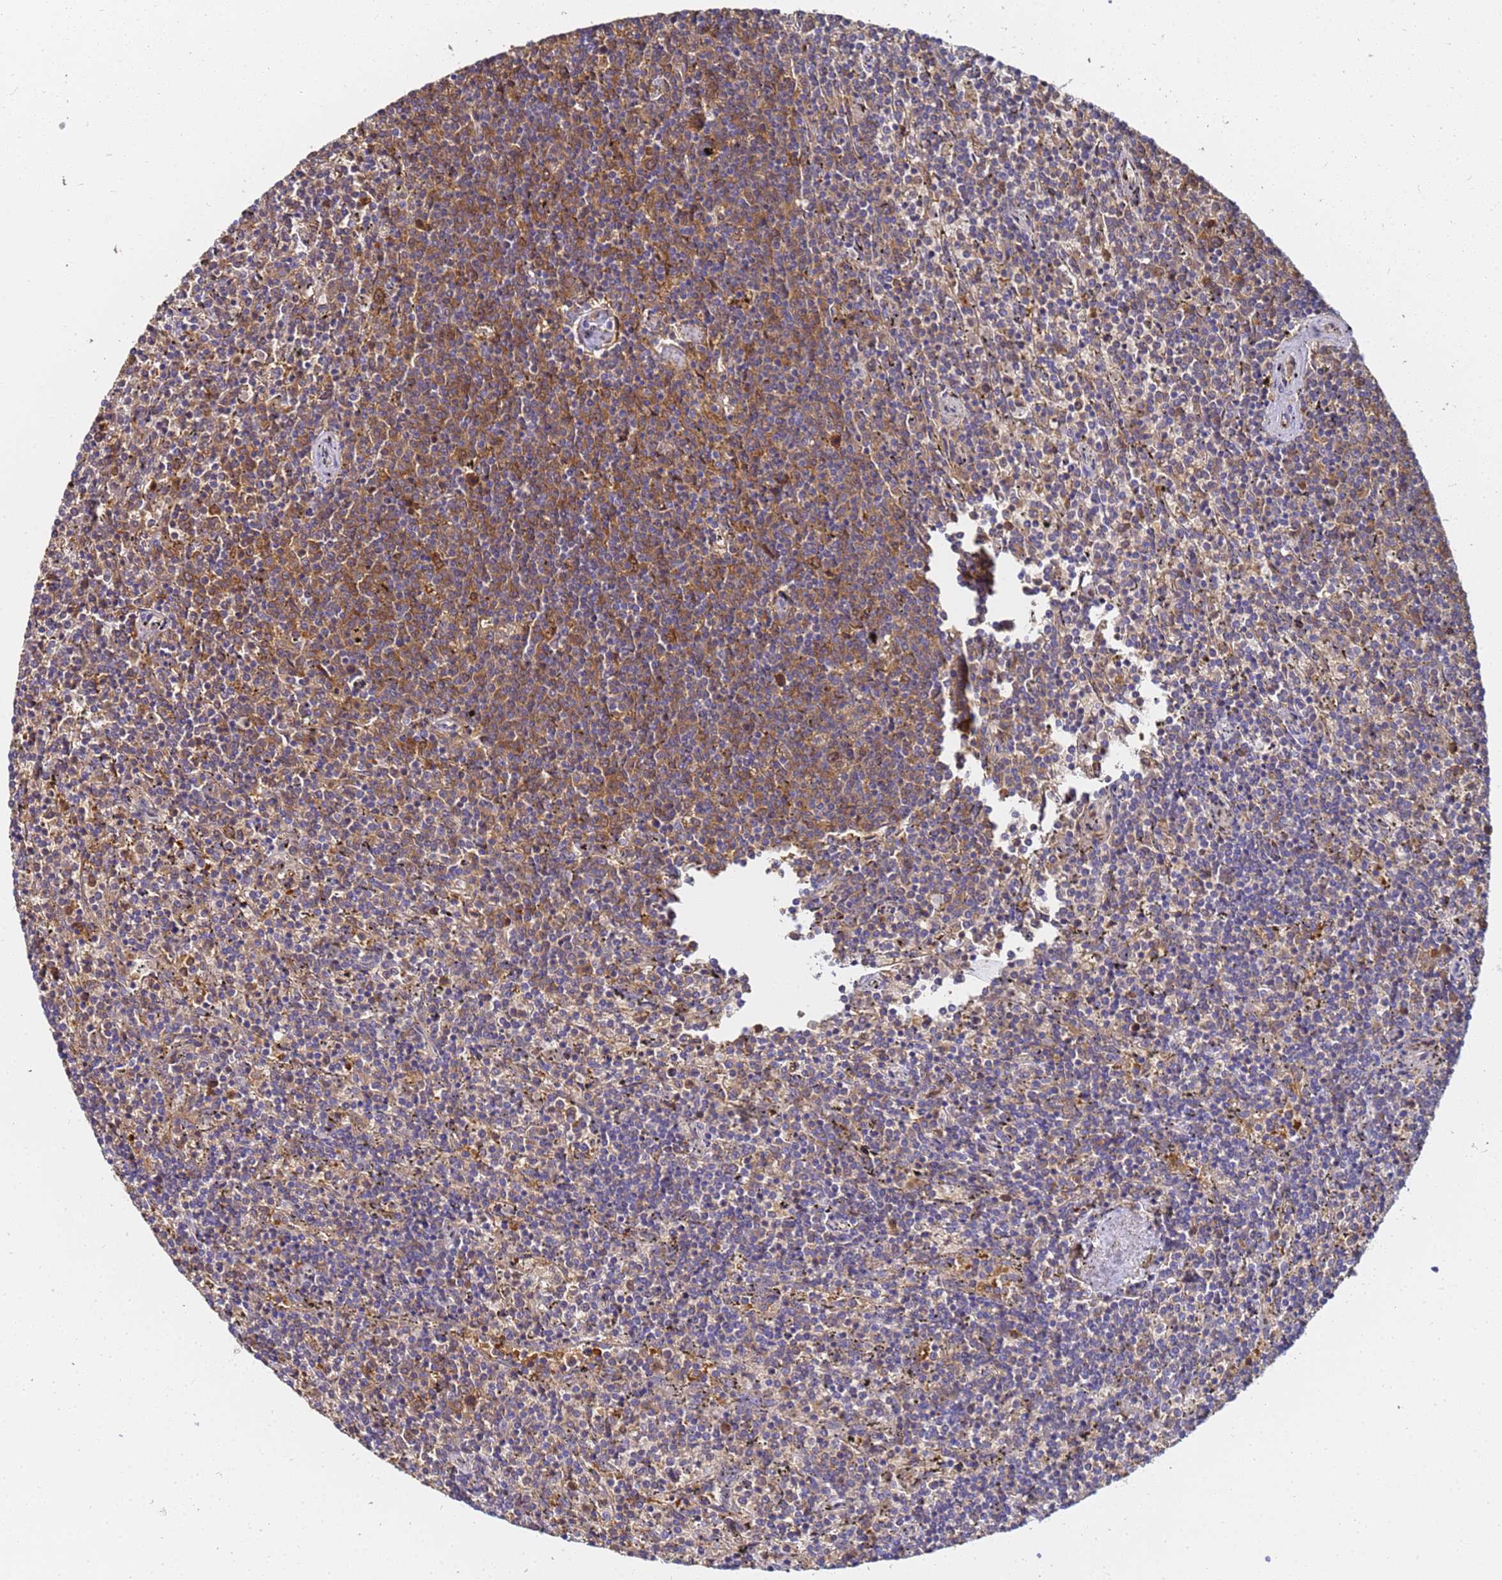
{"staining": {"intensity": "moderate", "quantity": "<25%", "location": "cytoplasmic/membranous"}, "tissue": "lymphoma", "cell_type": "Tumor cells", "image_type": "cancer", "snomed": [{"axis": "morphology", "description": "Malignant lymphoma, non-Hodgkin's type, Low grade"}, {"axis": "topography", "description": "Spleen"}], "caption": "This histopathology image reveals immunohistochemistry staining of human lymphoma, with low moderate cytoplasmic/membranous staining in about <25% of tumor cells.", "gene": "NME1-NME2", "patient": {"sex": "female", "age": 50}}